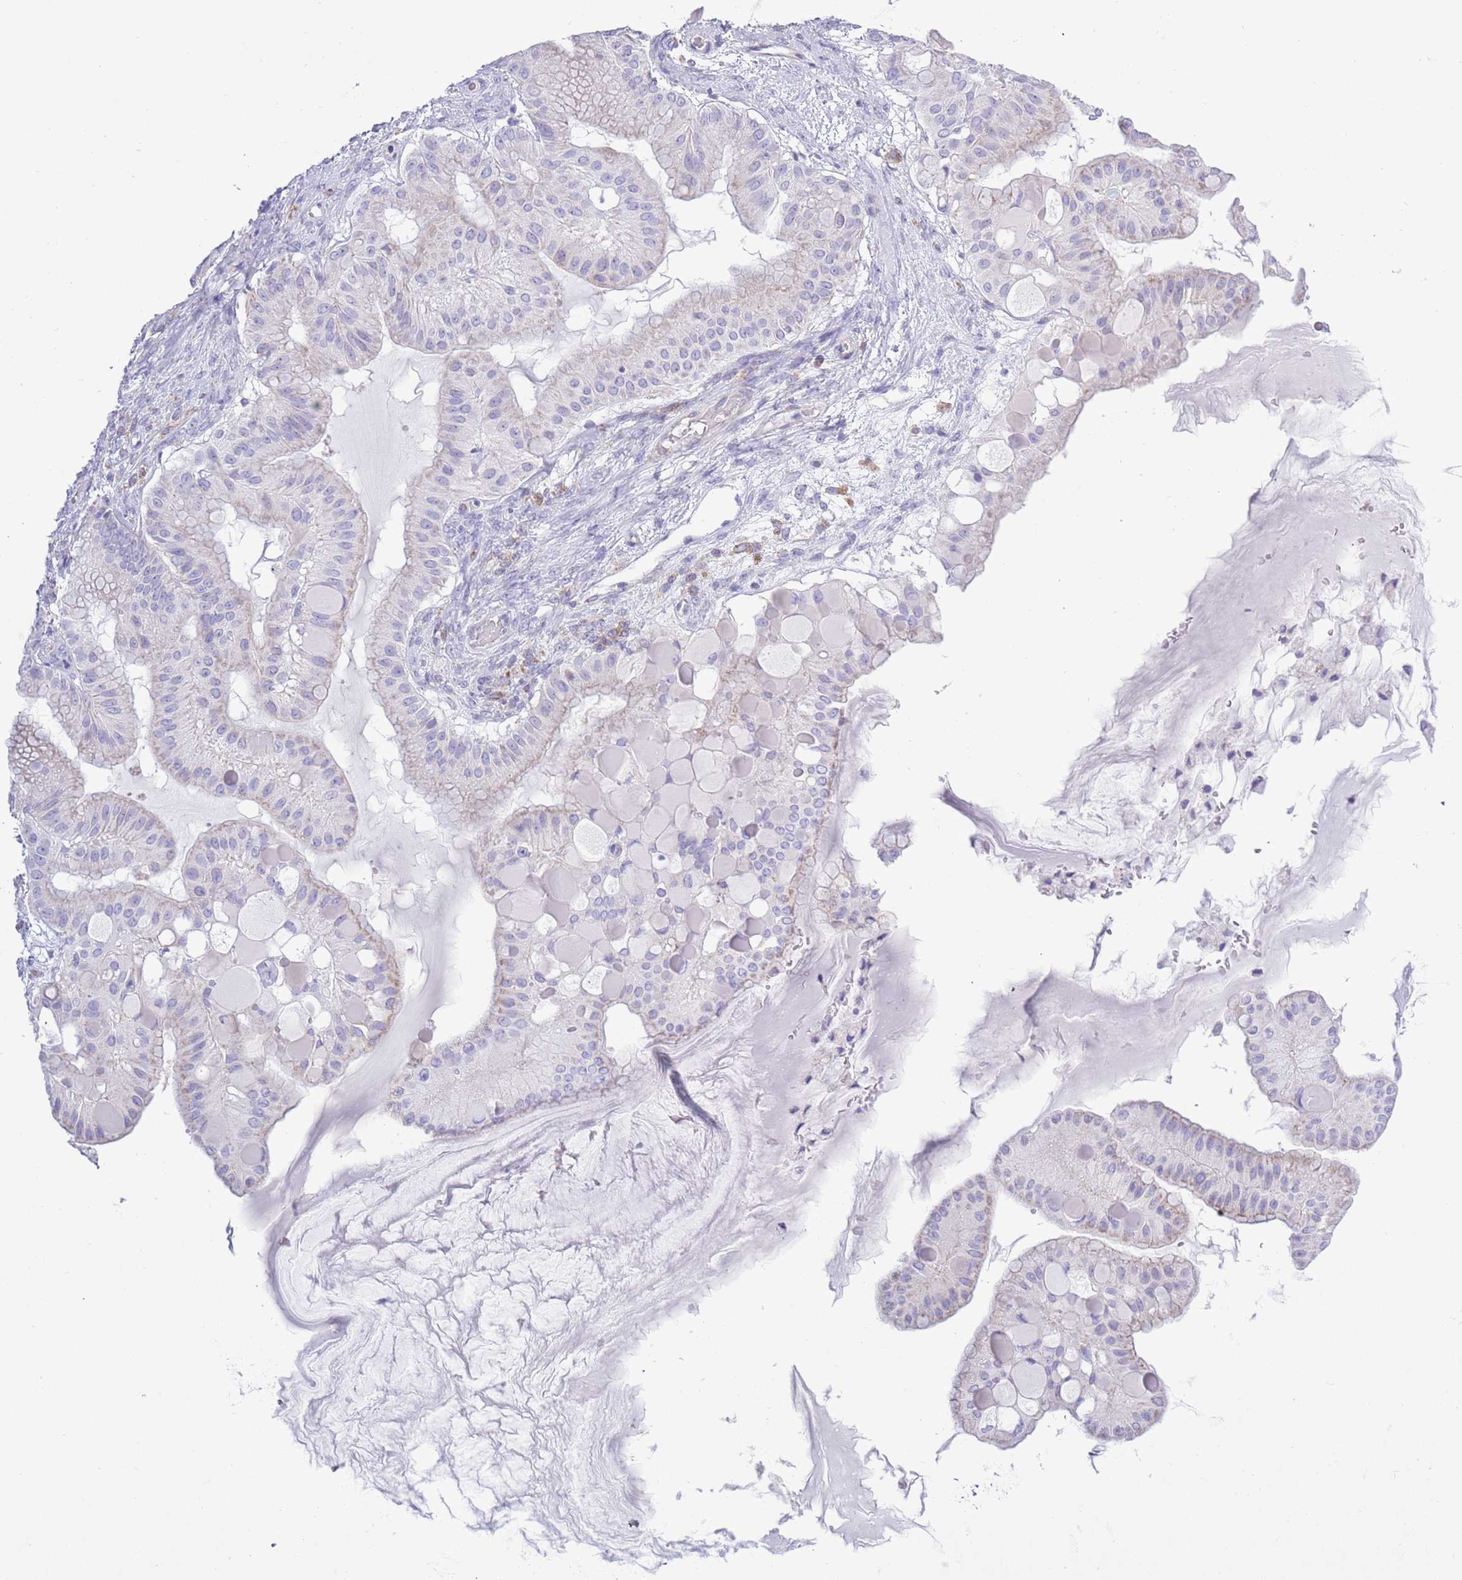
{"staining": {"intensity": "weak", "quantity": "<25%", "location": "cytoplasmic/membranous"}, "tissue": "ovarian cancer", "cell_type": "Tumor cells", "image_type": "cancer", "snomed": [{"axis": "morphology", "description": "Cystadenocarcinoma, mucinous, NOS"}, {"axis": "topography", "description": "Ovary"}], "caption": "Tumor cells show no significant protein positivity in ovarian cancer (mucinous cystadenocarcinoma).", "gene": "MOCOS", "patient": {"sex": "female", "age": 61}}